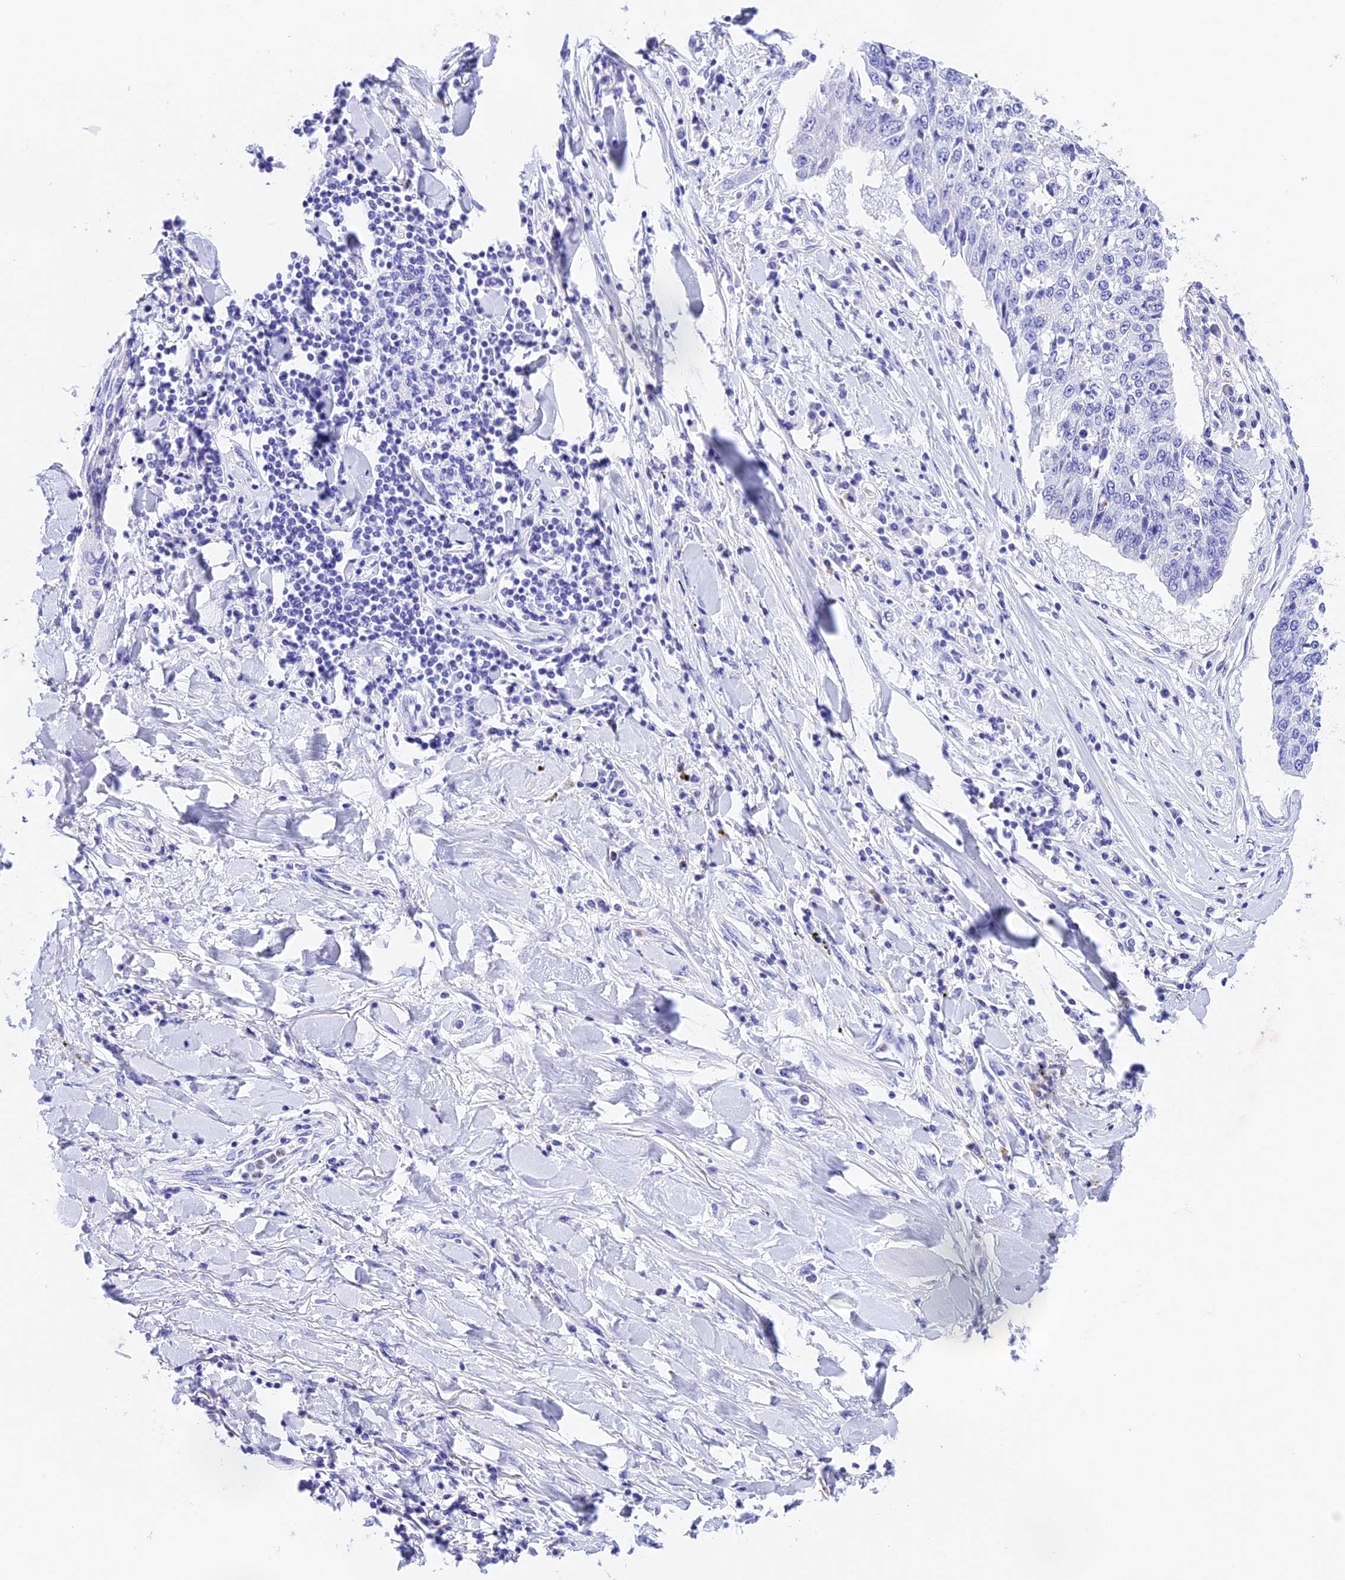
{"staining": {"intensity": "negative", "quantity": "none", "location": "none"}, "tissue": "lung cancer", "cell_type": "Tumor cells", "image_type": "cancer", "snomed": [{"axis": "morphology", "description": "Normal tissue, NOS"}, {"axis": "morphology", "description": "Squamous cell carcinoma, NOS"}, {"axis": "topography", "description": "Cartilage tissue"}, {"axis": "topography", "description": "Bronchus"}, {"axis": "topography", "description": "Lung"}, {"axis": "topography", "description": "Peripheral nerve tissue"}], "caption": "IHC of lung squamous cell carcinoma shows no staining in tumor cells.", "gene": "PSG11", "patient": {"sex": "female", "age": 49}}